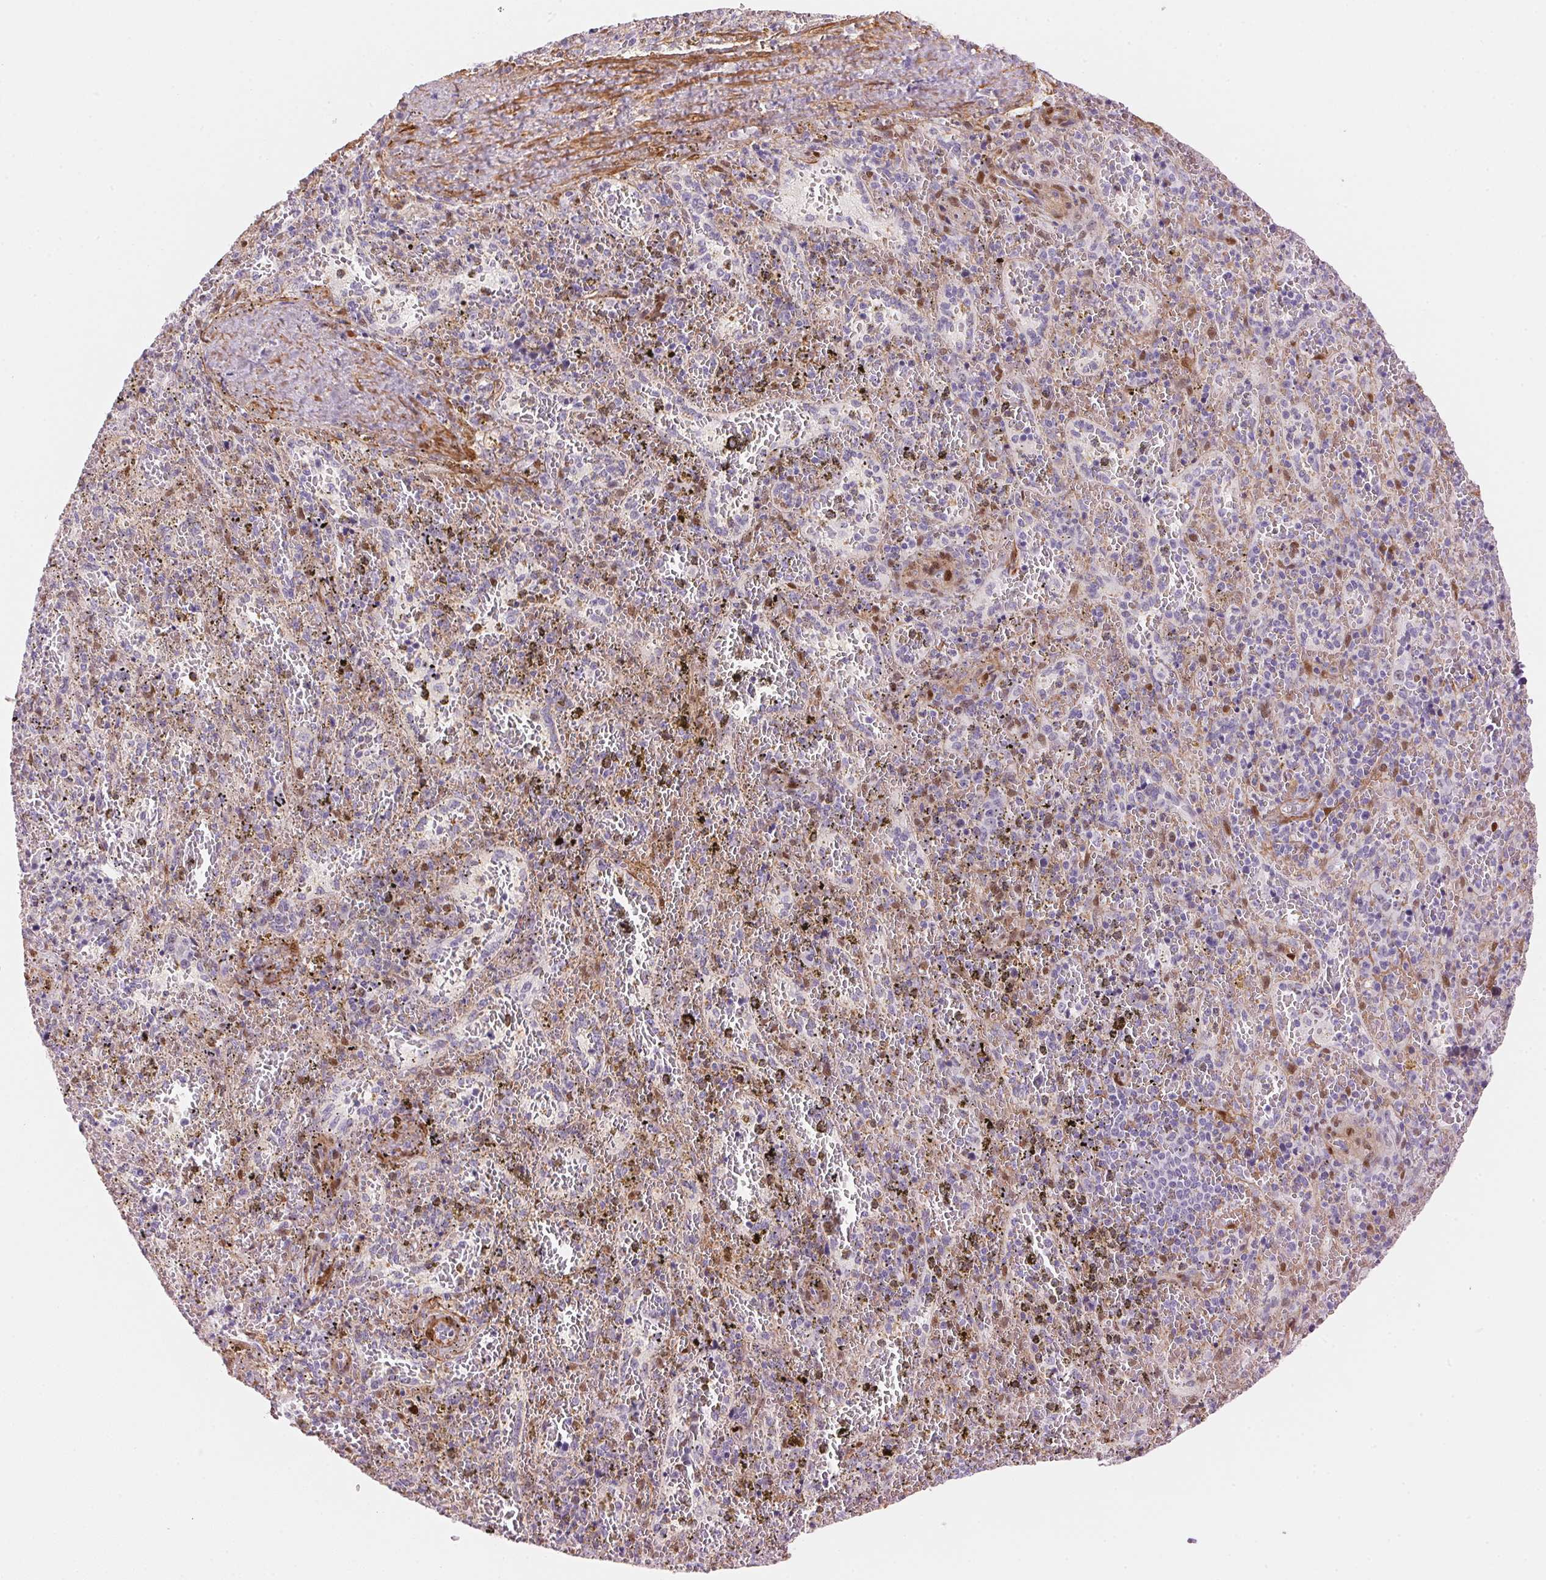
{"staining": {"intensity": "negative", "quantity": "none", "location": "none"}, "tissue": "spleen", "cell_type": "Cells in red pulp", "image_type": "normal", "snomed": [{"axis": "morphology", "description": "Normal tissue, NOS"}, {"axis": "topography", "description": "Spleen"}], "caption": "The image demonstrates no significant positivity in cells in red pulp of spleen.", "gene": "SMTN", "patient": {"sex": "female", "age": 50}}